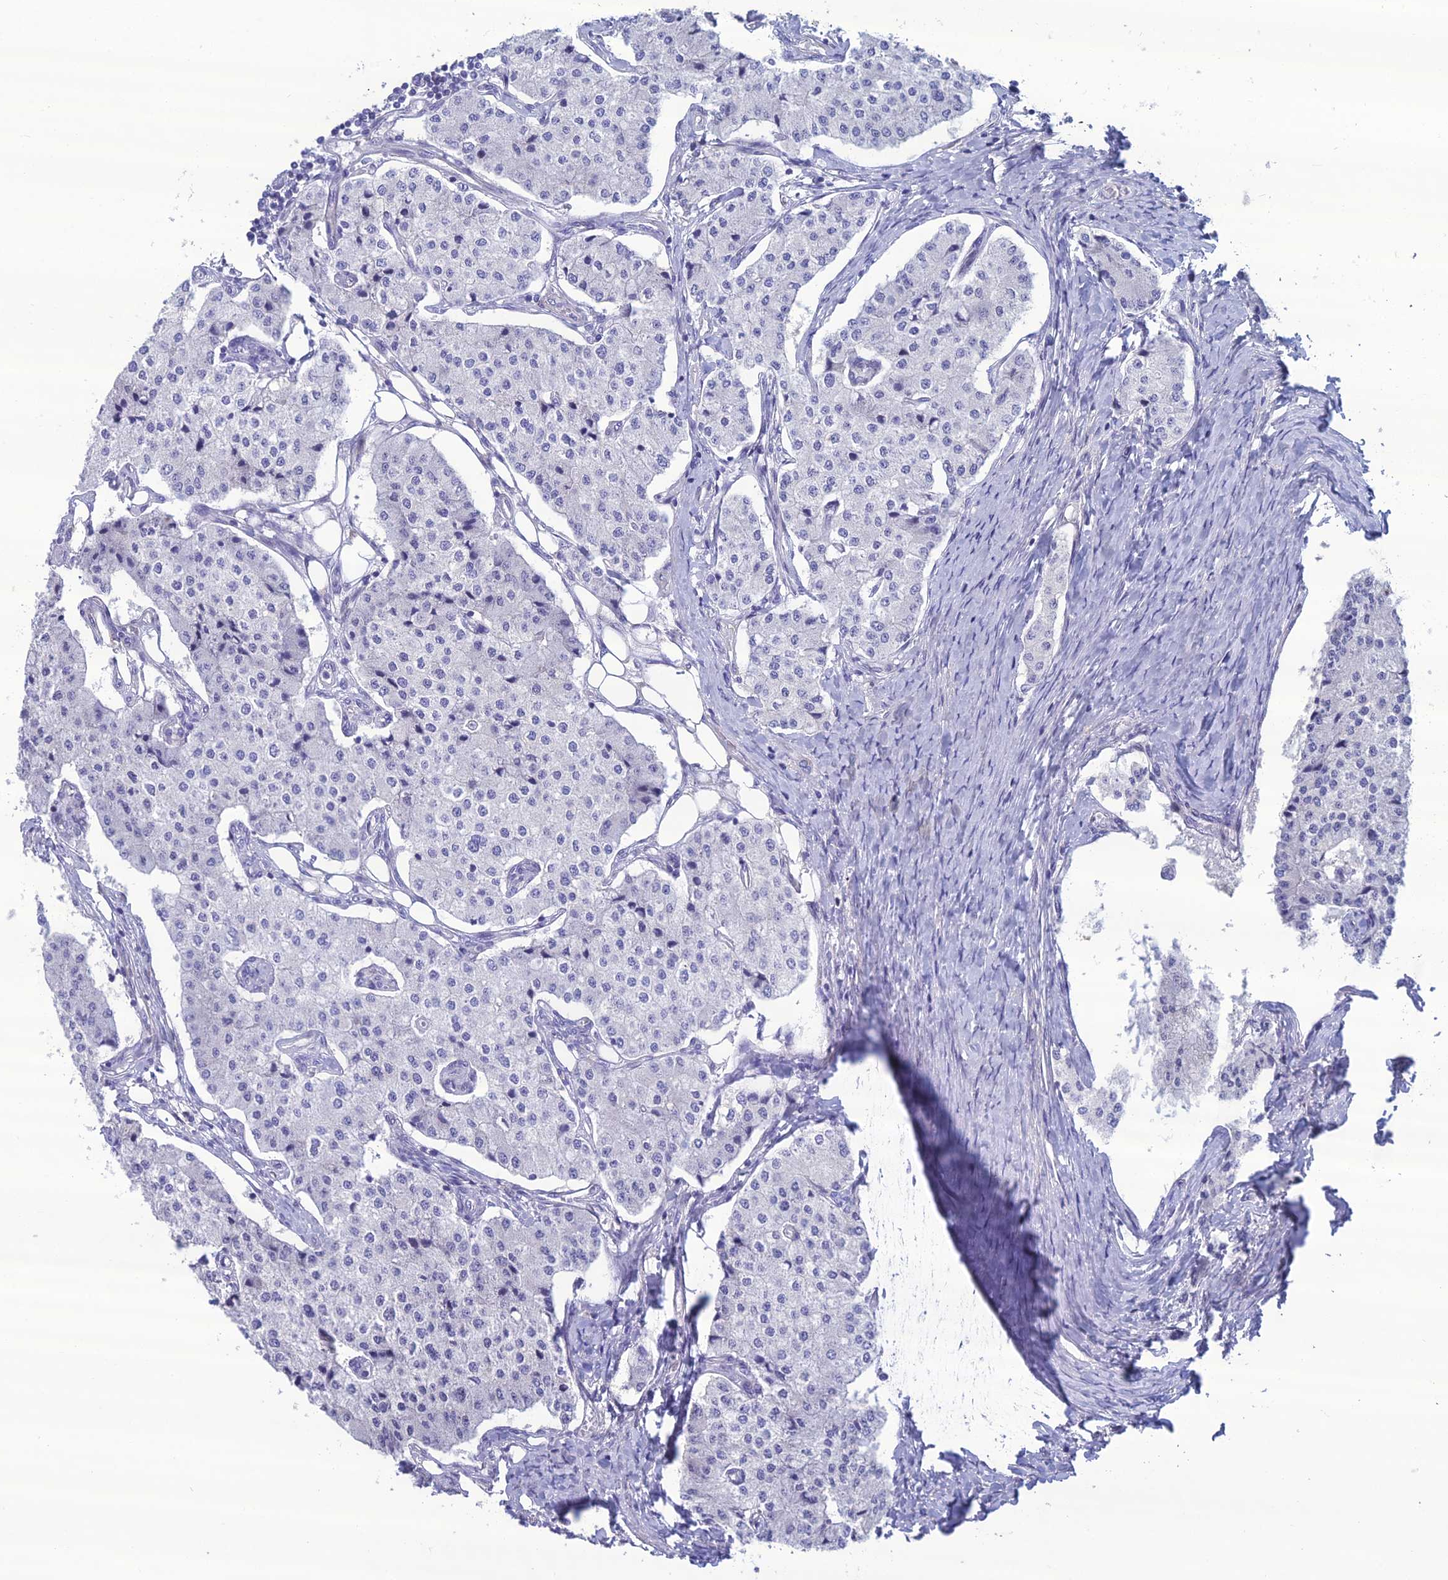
{"staining": {"intensity": "negative", "quantity": "none", "location": "none"}, "tissue": "carcinoid", "cell_type": "Tumor cells", "image_type": "cancer", "snomed": [{"axis": "morphology", "description": "Carcinoid, malignant, NOS"}, {"axis": "topography", "description": "Colon"}], "caption": "Photomicrograph shows no significant protein positivity in tumor cells of carcinoid (malignant). (DAB (3,3'-diaminobenzidine) immunohistochemistry visualized using brightfield microscopy, high magnification).", "gene": "OR56B1", "patient": {"sex": "female", "age": 52}}